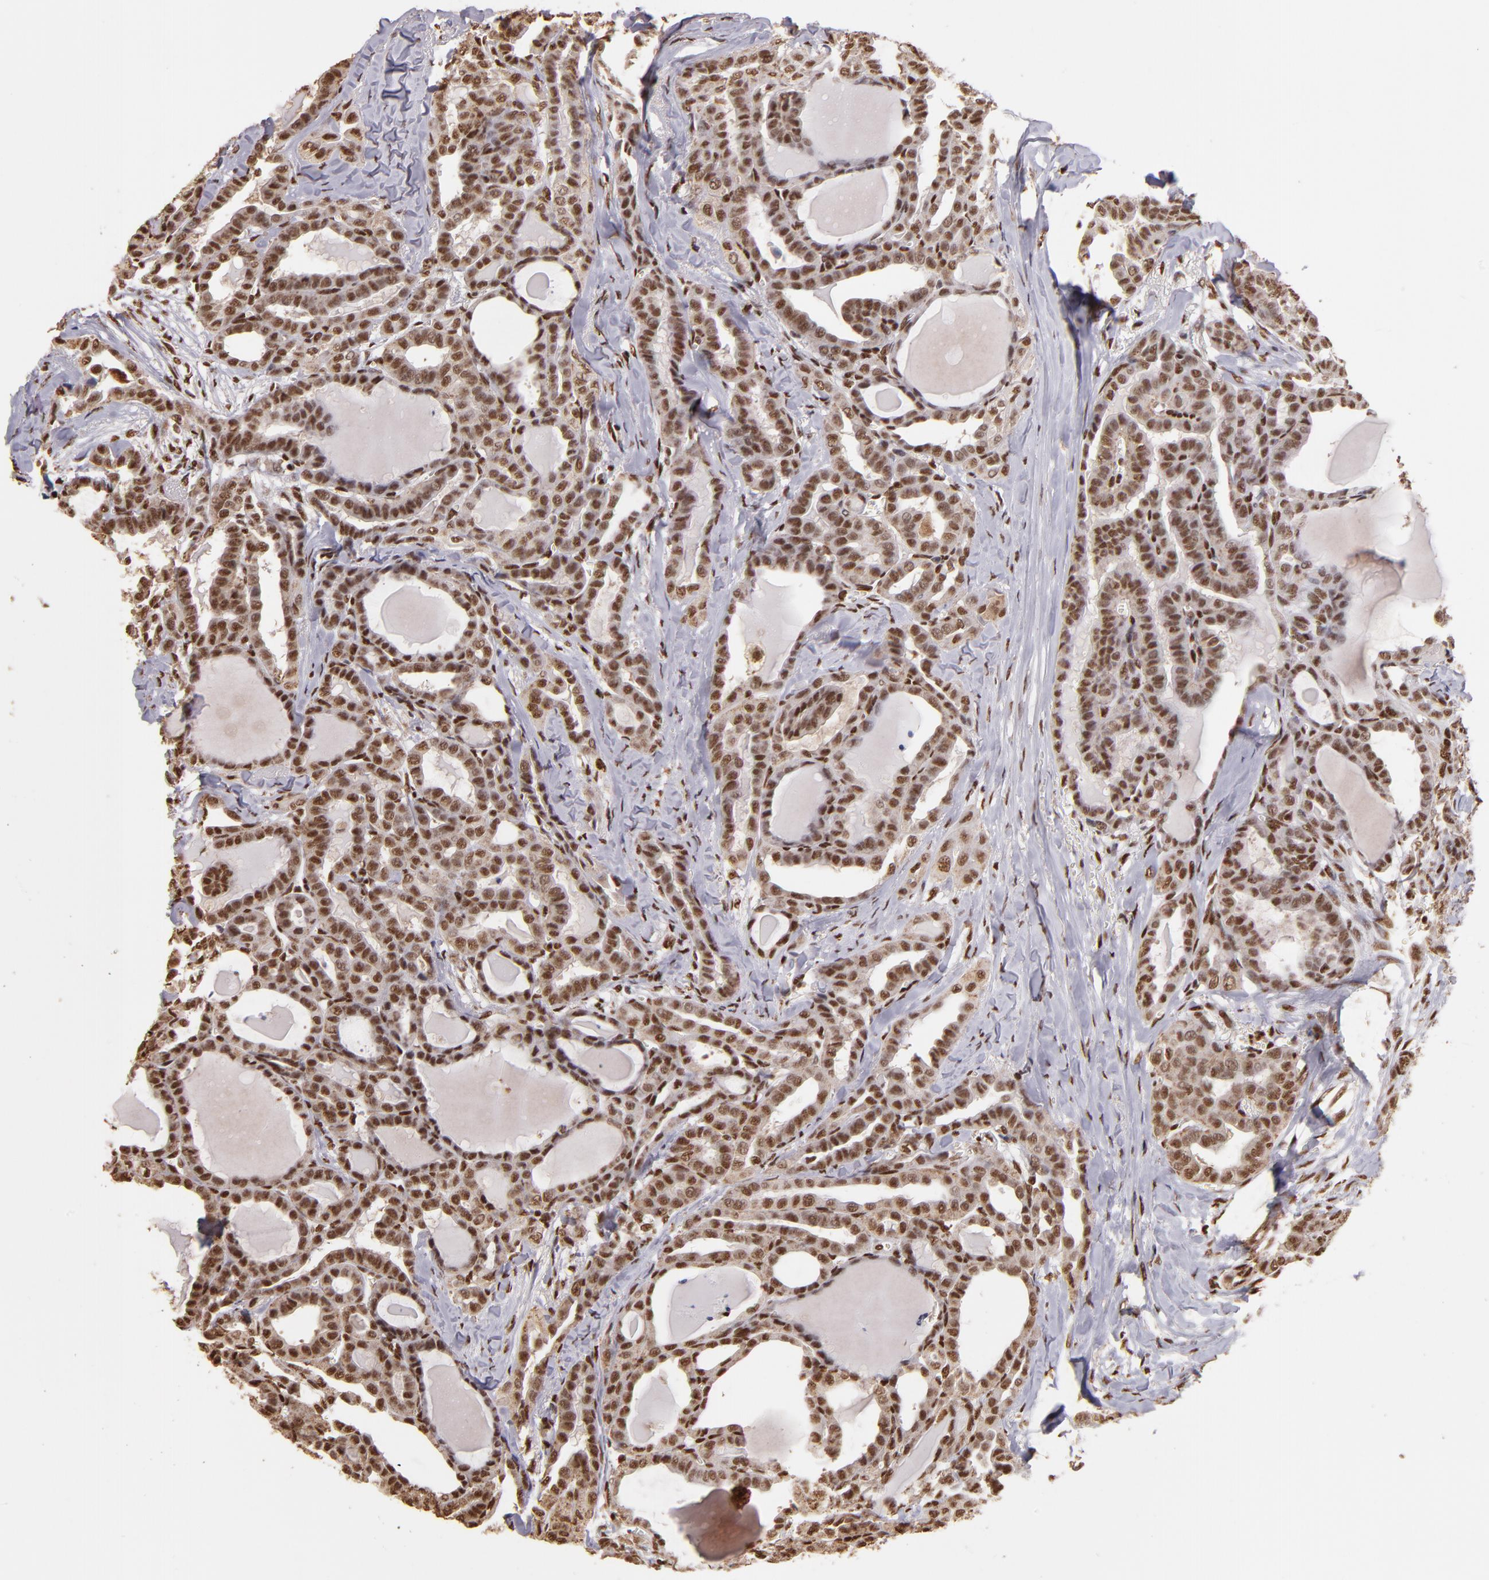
{"staining": {"intensity": "moderate", "quantity": ">75%", "location": "nuclear"}, "tissue": "thyroid cancer", "cell_type": "Tumor cells", "image_type": "cancer", "snomed": [{"axis": "morphology", "description": "Carcinoma, NOS"}, {"axis": "topography", "description": "Thyroid gland"}], "caption": "Approximately >75% of tumor cells in thyroid carcinoma exhibit moderate nuclear protein staining as visualized by brown immunohistochemical staining.", "gene": "SP1", "patient": {"sex": "female", "age": 91}}